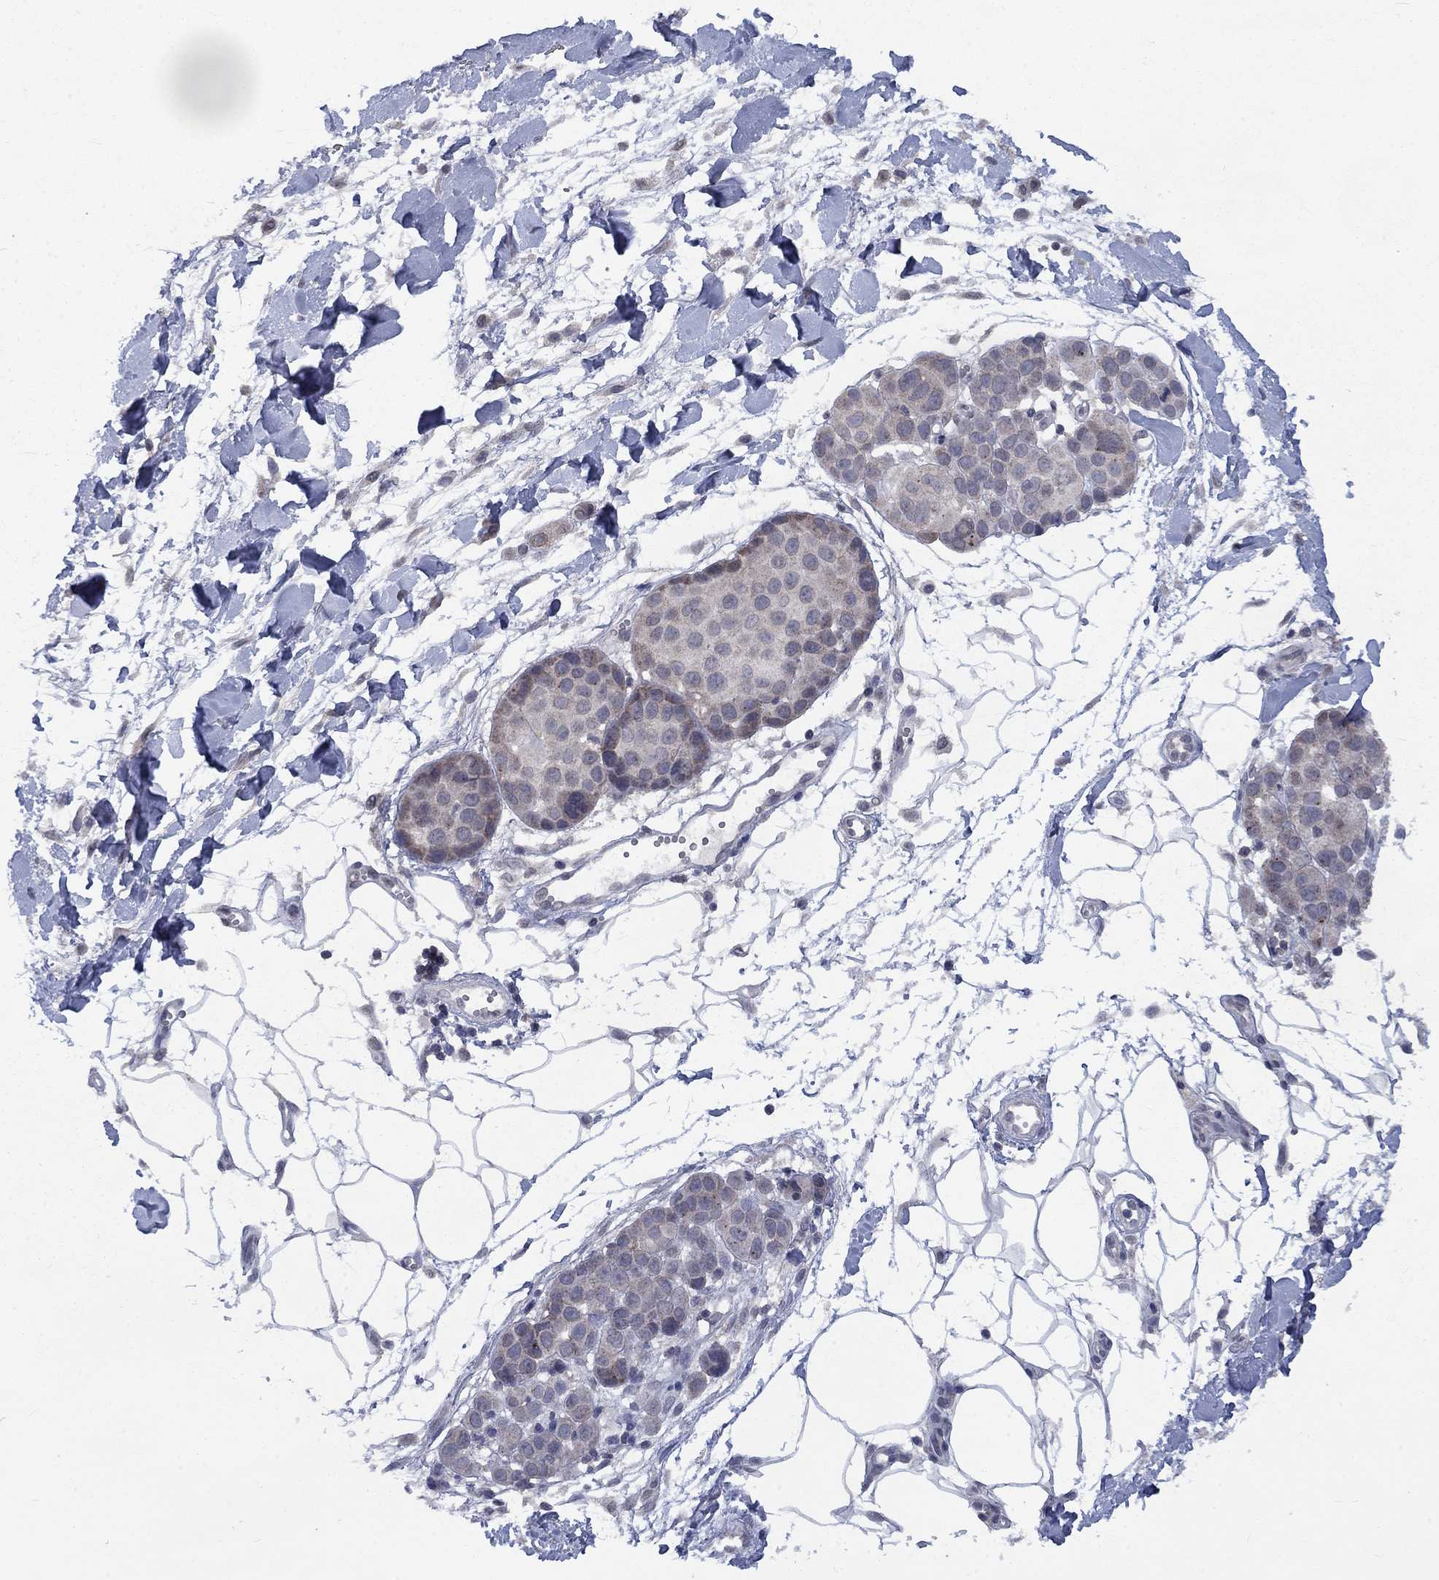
{"staining": {"intensity": "negative", "quantity": "none", "location": "none"}, "tissue": "melanoma", "cell_type": "Tumor cells", "image_type": "cancer", "snomed": [{"axis": "morphology", "description": "Malignant melanoma, NOS"}, {"axis": "topography", "description": "Skin"}], "caption": "A photomicrograph of human malignant melanoma is negative for staining in tumor cells.", "gene": "SPATA33", "patient": {"sex": "female", "age": 86}}